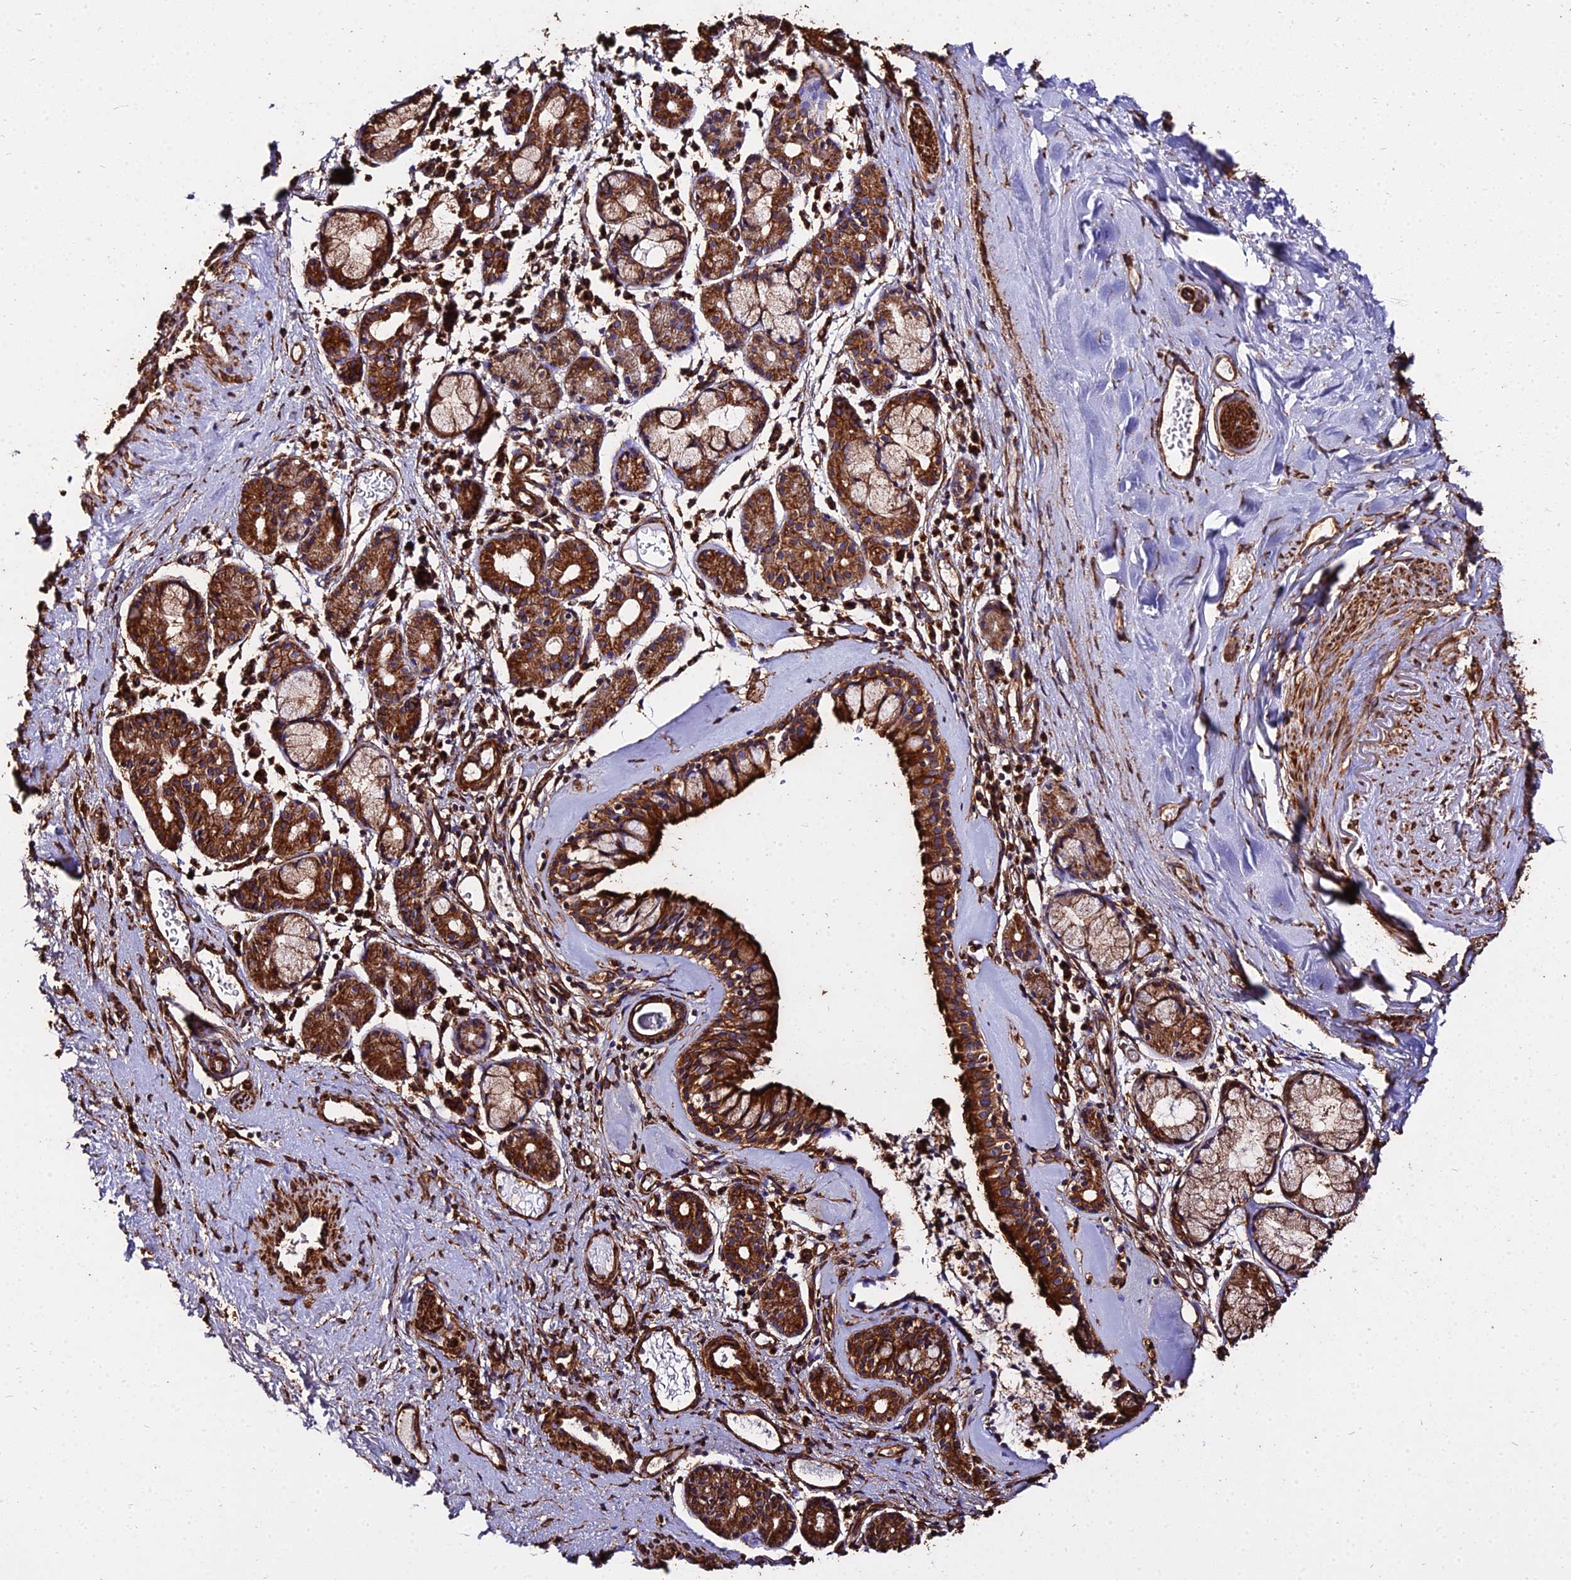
{"staining": {"intensity": "strong", "quantity": ">75%", "location": "cytoplasmic/membranous"}, "tissue": "nasopharynx", "cell_type": "Respiratory epithelial cells", "image_type": "normal", "snomed": [{"axis": "morphology", "description": "Normal tissue, NOS"}, {"axis": "topography", "description": "Nasopharynx"}], "caption": "Immunohistochemical staining of benign human nasopharynx demonstrates strong cytoplasmic/membranous protein positivity in about >75% of respiratory epithelial cells. (IHC, brightfield microscopy, high magnification).", "gene": "TUBA1A", "patient": {"sex": "male", "age": 82}}